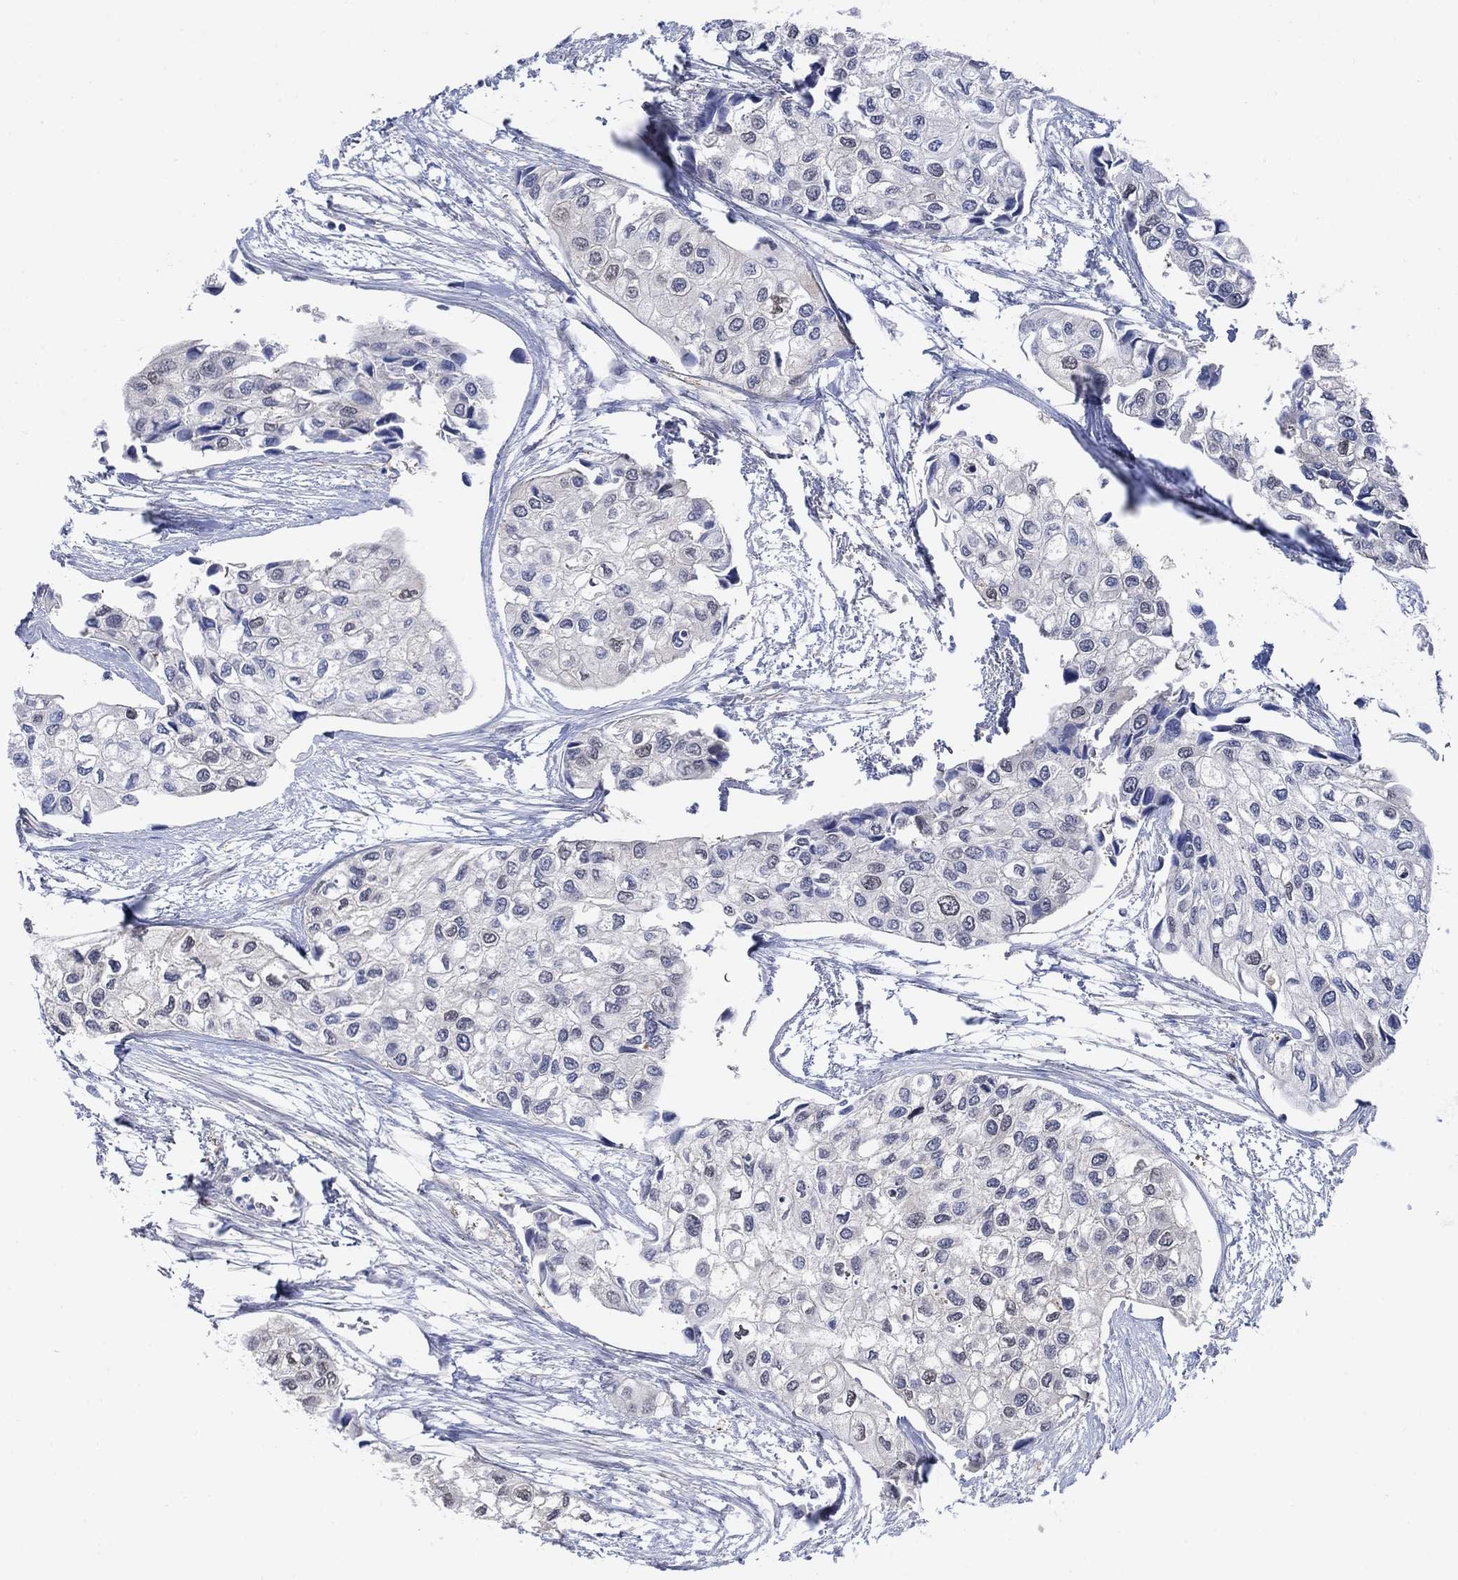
{"staining": {"intensity": "negative", "quantity": "none", "location": "none"}, "tissue": "urothelial cancer", "cell_type": "Tumor cells", "image_type": "cancer", "snomed": [{"axis": "morphology", "description": "Urothelial carcinoma, High grade"}, {"axis": "topography", "description": "Urinary bladder"}], "caption": "This is a histopathology image of immunohistochemistry staining of urothelial cancer, which shows no expression in tumor cells.", "gene": "MYO3A", "patient": {"sex": "male", "age": 73}}